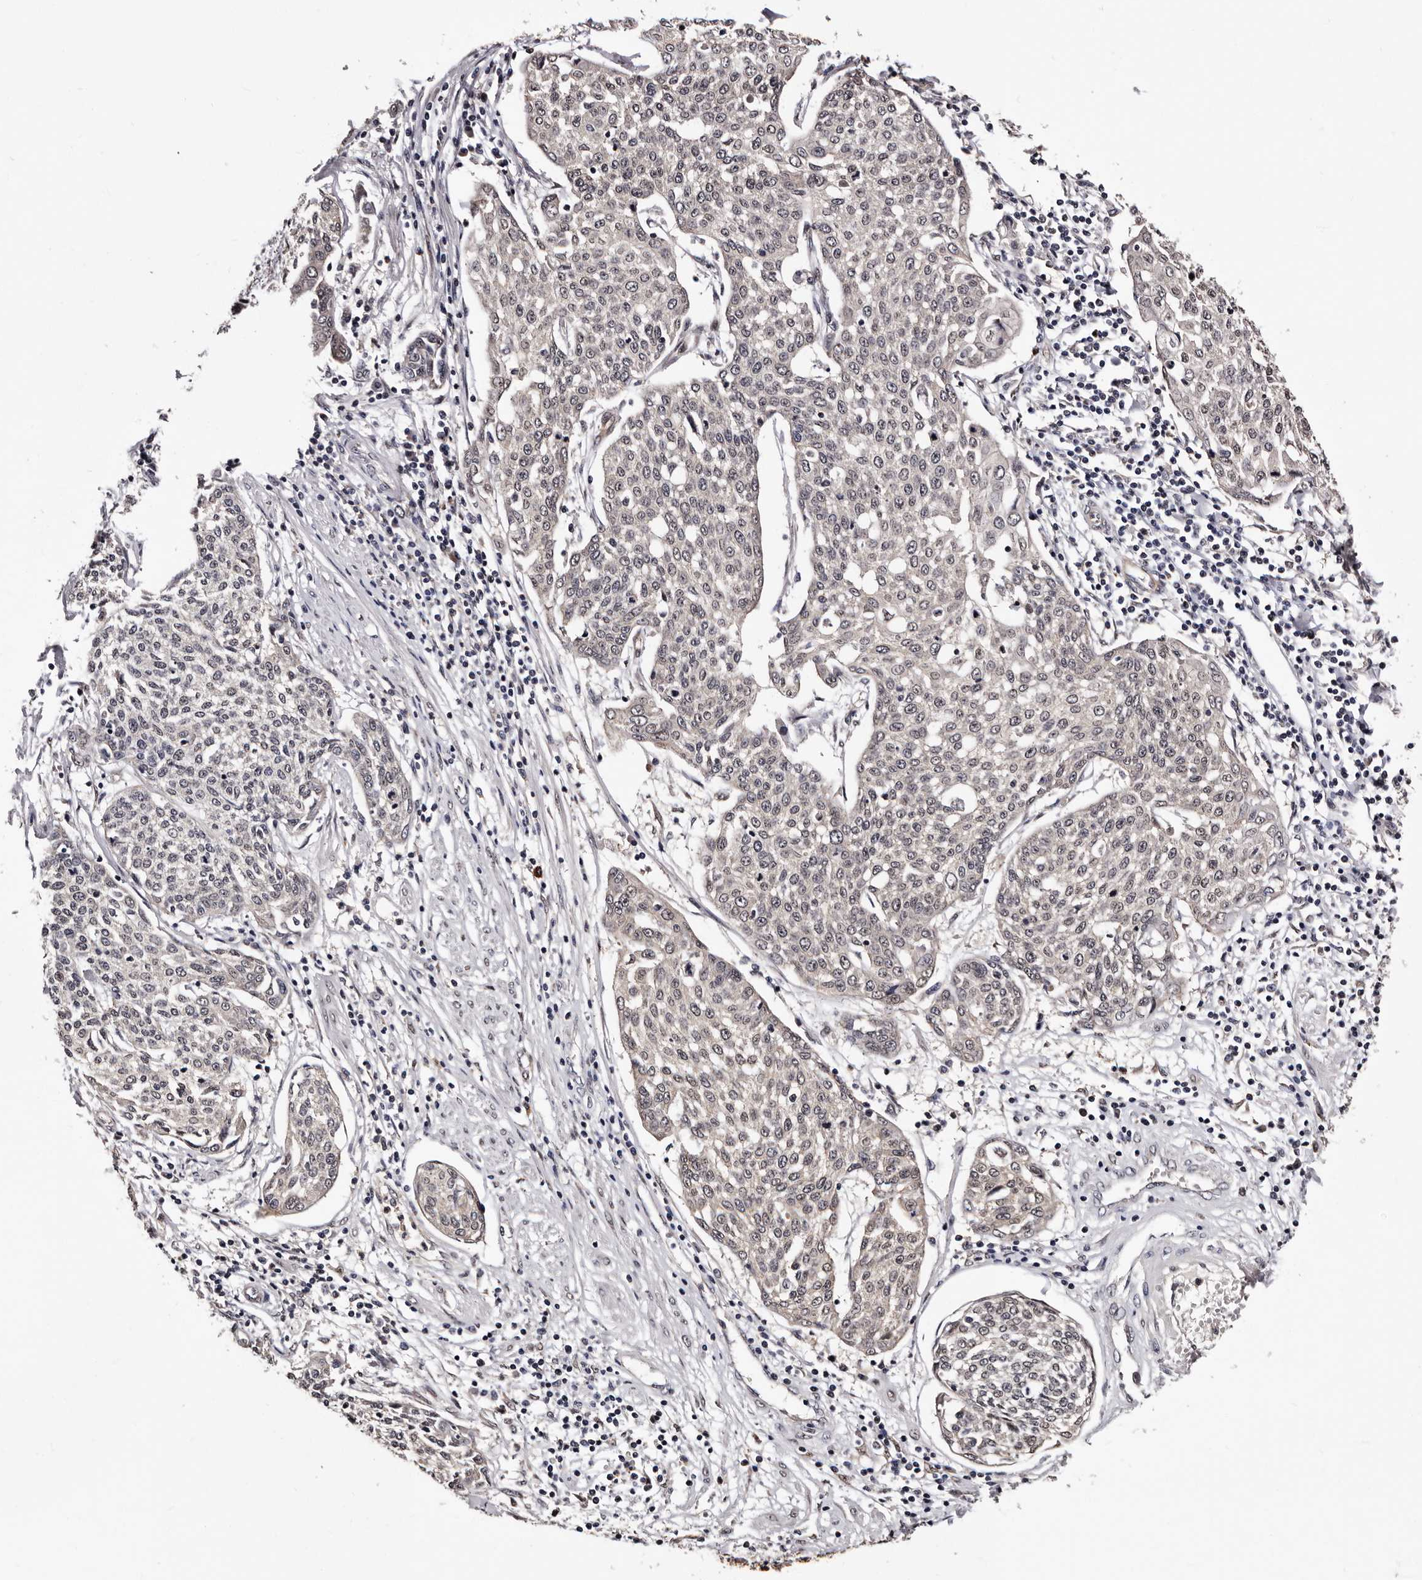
{"staining": {"intensity": "weak", "quantity": "25%-75%", "location": "nuclear"}, "tissue": "cervical cancer", "cell_type": "Tumor cells", "image_type": "cancer", "snomed": [{"axis": "morphology", "description": "Squamous cell carcinoma, NOS"}, {"axis": "topography", "description": "Cervix"}], "caption": "Immunohistochemical staining of cervical cancer (squamous cell carcinoma) demonstrates weak nuclear protein positivity in about 25%-75% of tumor cells. The staining was performed using DAB, with brown indicating positive protein expression. Nuclei are stained blue with hematoxylin.", "gene": "GLRX3", "patient": {"sex": "female", "age": 34}}